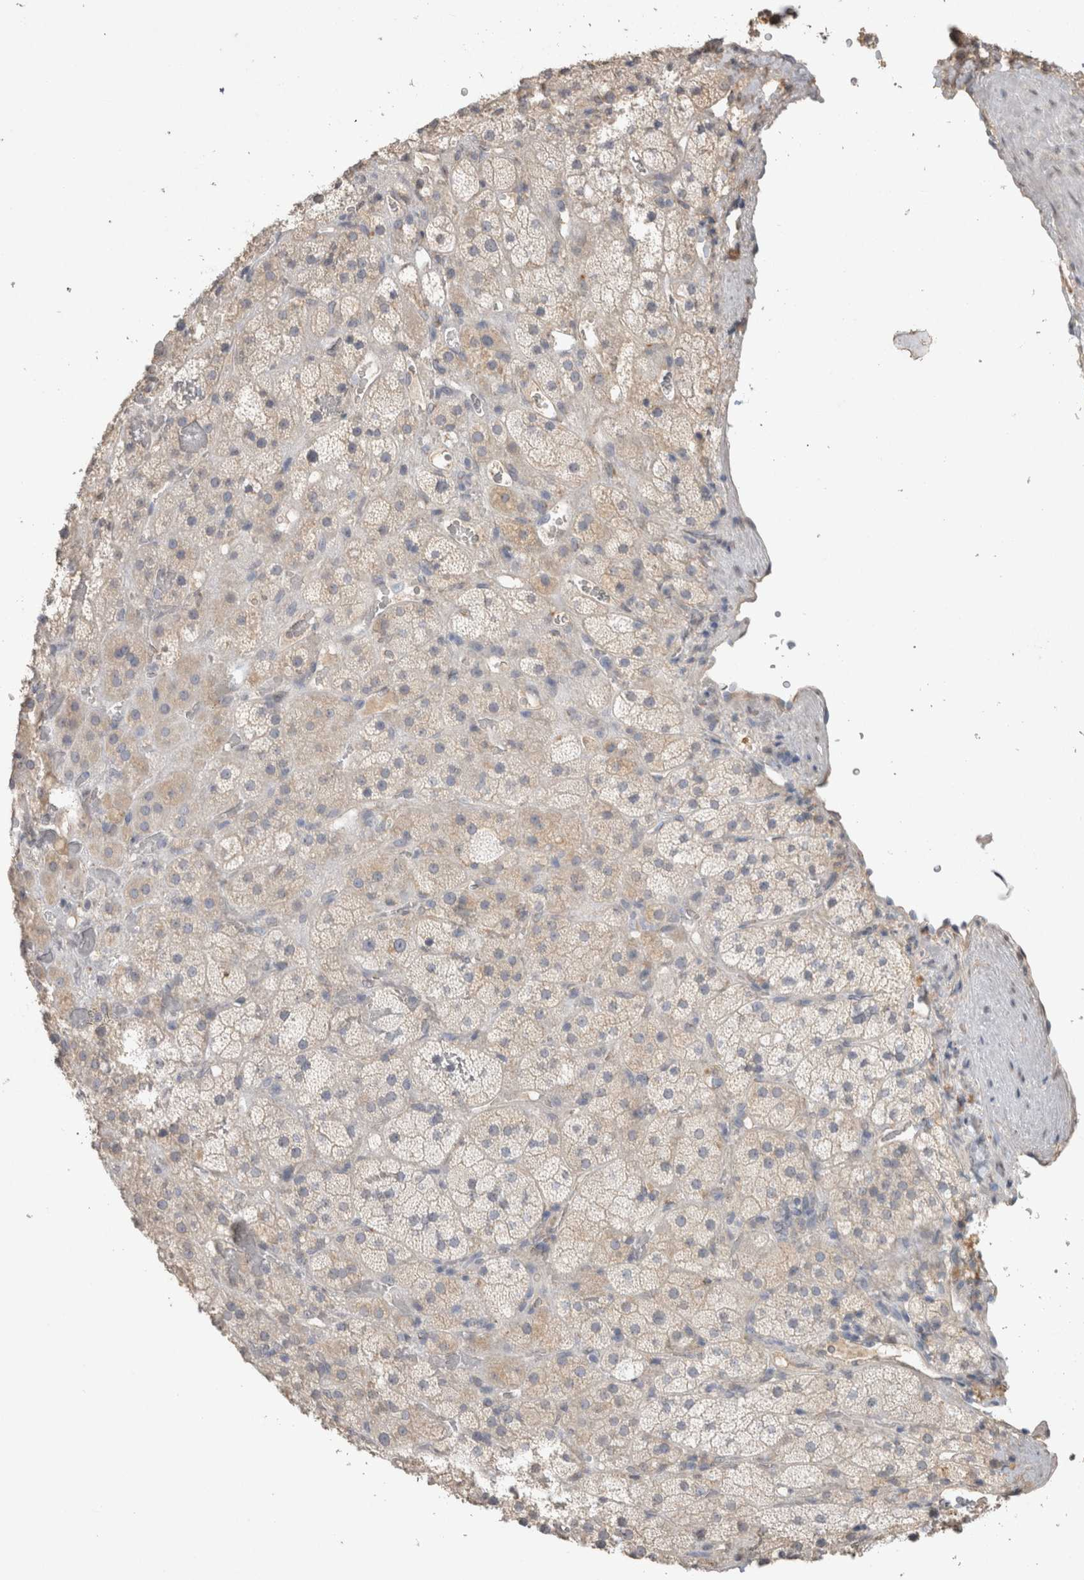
{"staining": {"intensity": "negative", "quantity": "none", "location": "none"}, "tissue": "adrenal gland", "cell_type": "Glandular cells", "image_type": "normal", "snomed": [{"axis": "morphology", "description": "Normal tissue, NOS"}, {"axis": "topography", "description": "Adrenal gland"}], "caption": "Immunohistochemical staining of normal human adrenal gland exhibits no significant staining in glandular cells.", "gene": "NAALADL2", "patient": {"sex": "male", "age": 57}}